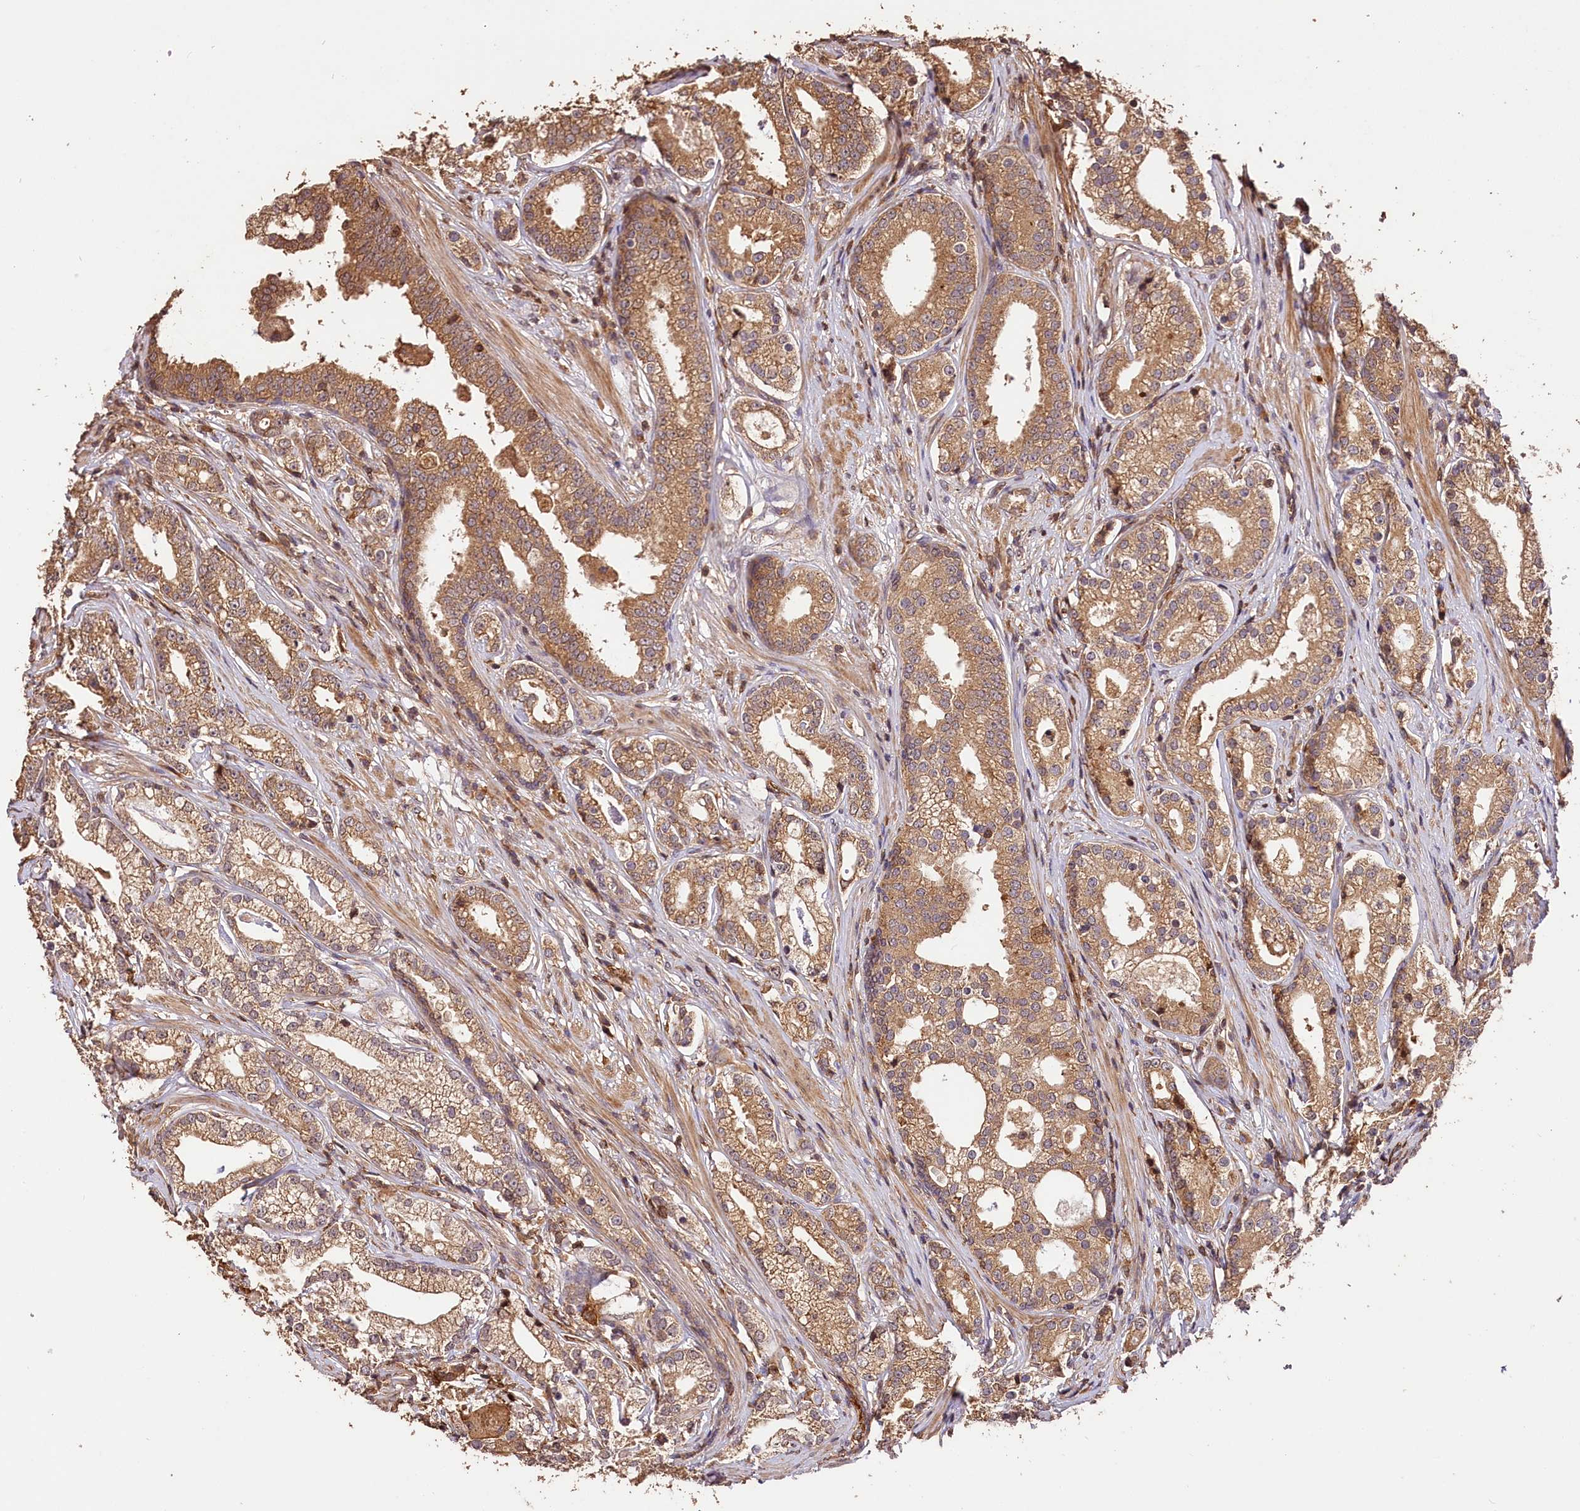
{"staining": {"intensity": "moderate", "quantity": ">75%", "location": "cytoplasmic/membranous"}, "tissue": "prostate cancer", "cell_type": "Tumor cells", "image_type": "cancer", "snomed": [{"axis": "morphology", "description": "Adenocarcinoma, High grade"}, {"axis": "topography", "description": "Prostate"}], "caption": "Tumor cells show moderate cytoplasmic/membranous expression in about >75% of cells in high-grade adenocarcinoma (prostate).", "gene": "KPTN", "patient": {"sex": "male", "age": 69}}